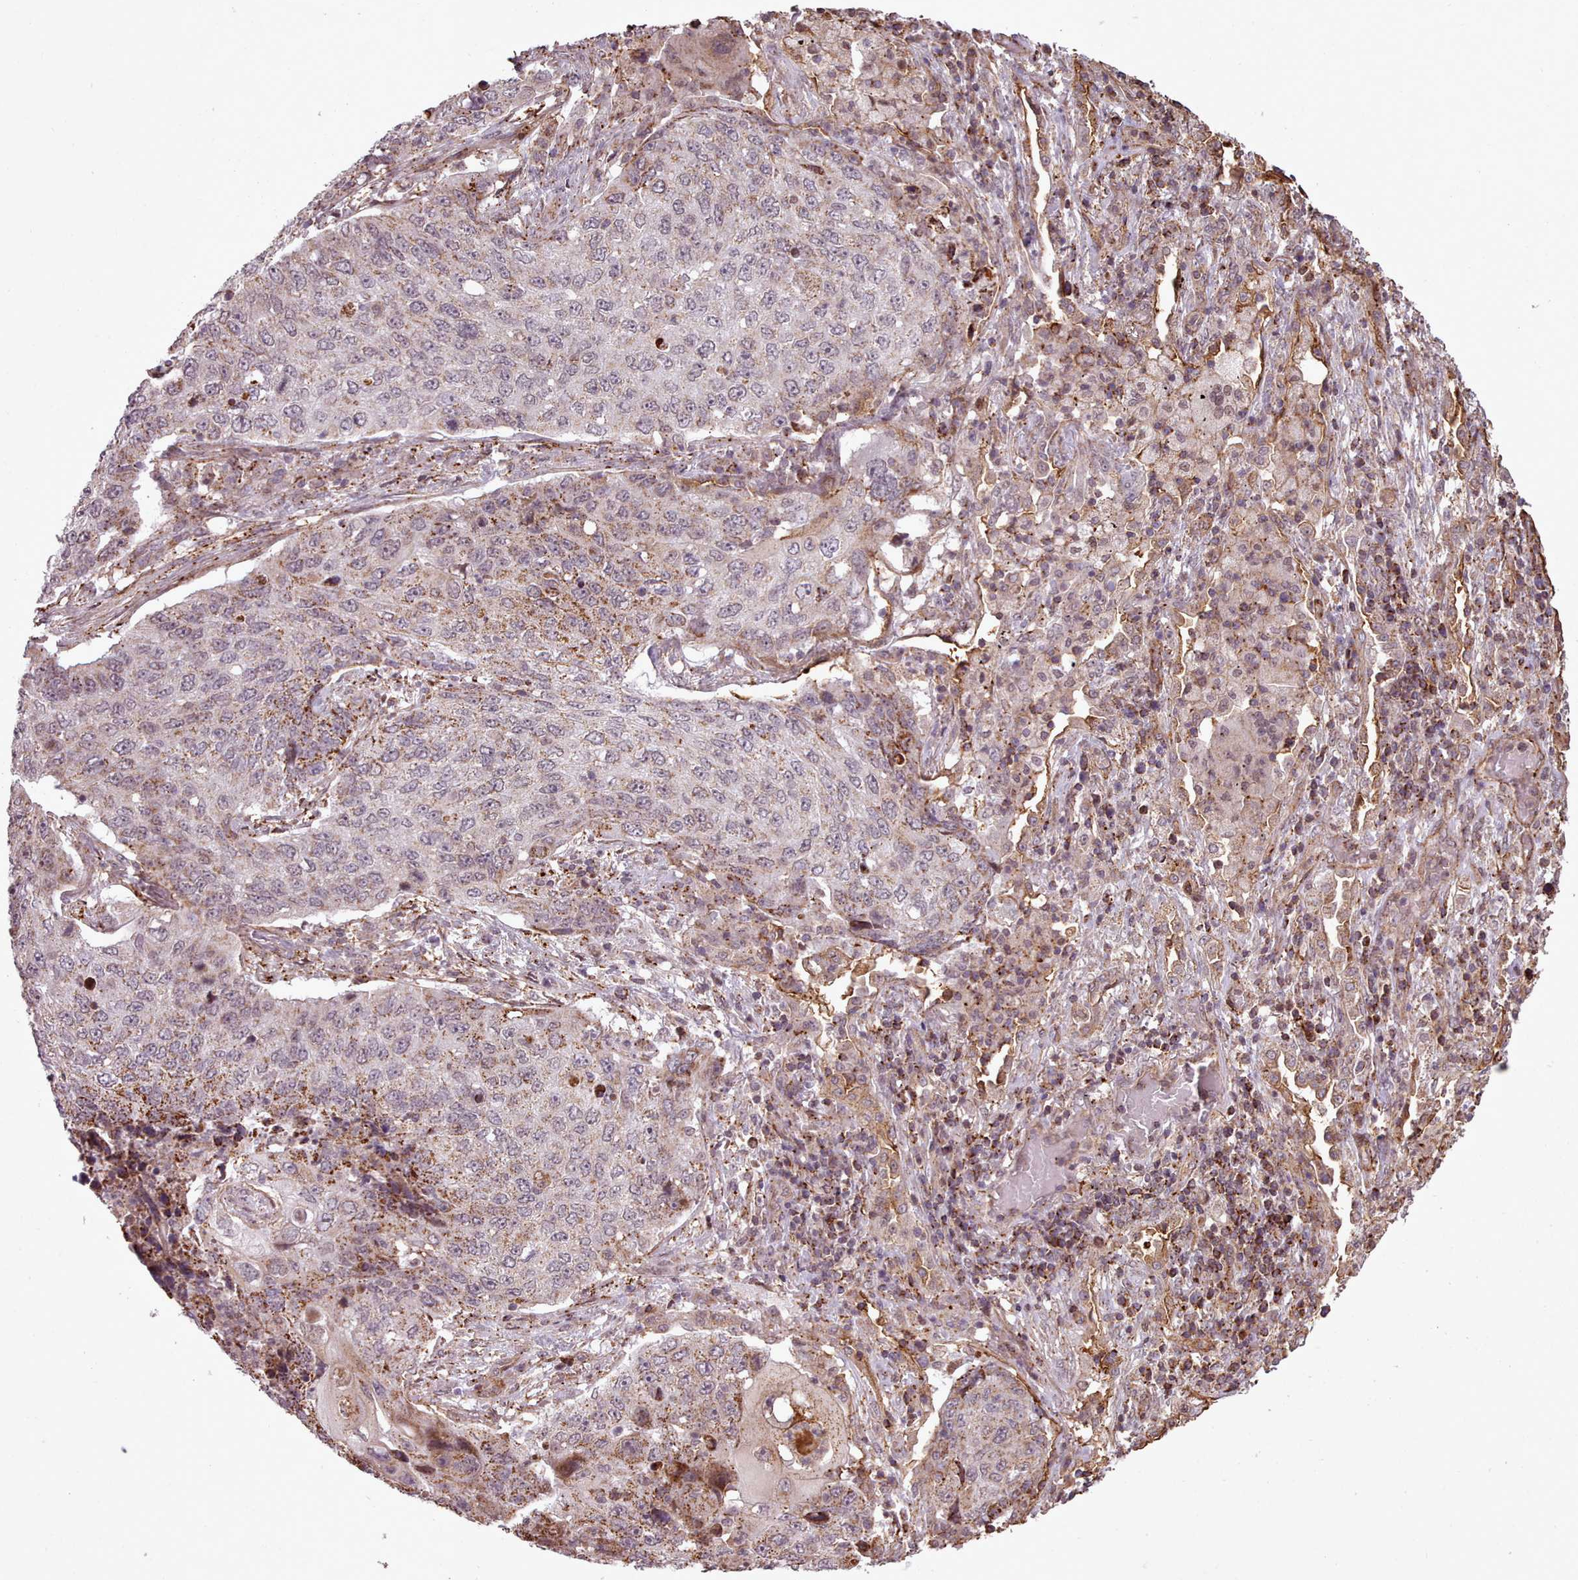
{"staining": {"intensity": "moderate", "quantity": "<25%", "location": "cytoplasmic/membranous"}, "tissue": "lung cancer", "cell_type": "Tumor cells", "image_type": "cancer", "snomed": [{"axis": "morphology", "description": "Squamous cell carcinoma, NOS"}, {"axis": "topography", "description": "Lung"}], "caption": "A high-resolution photomicrograph shows IHC staining of lung cancer (squamous cell carcinoma), which reveals moderate cytoplasmic/membranous expression in about <25% of tumor cells.", "gene": "ZMYM4", "patient": {"sex": "female", "age": 63}}